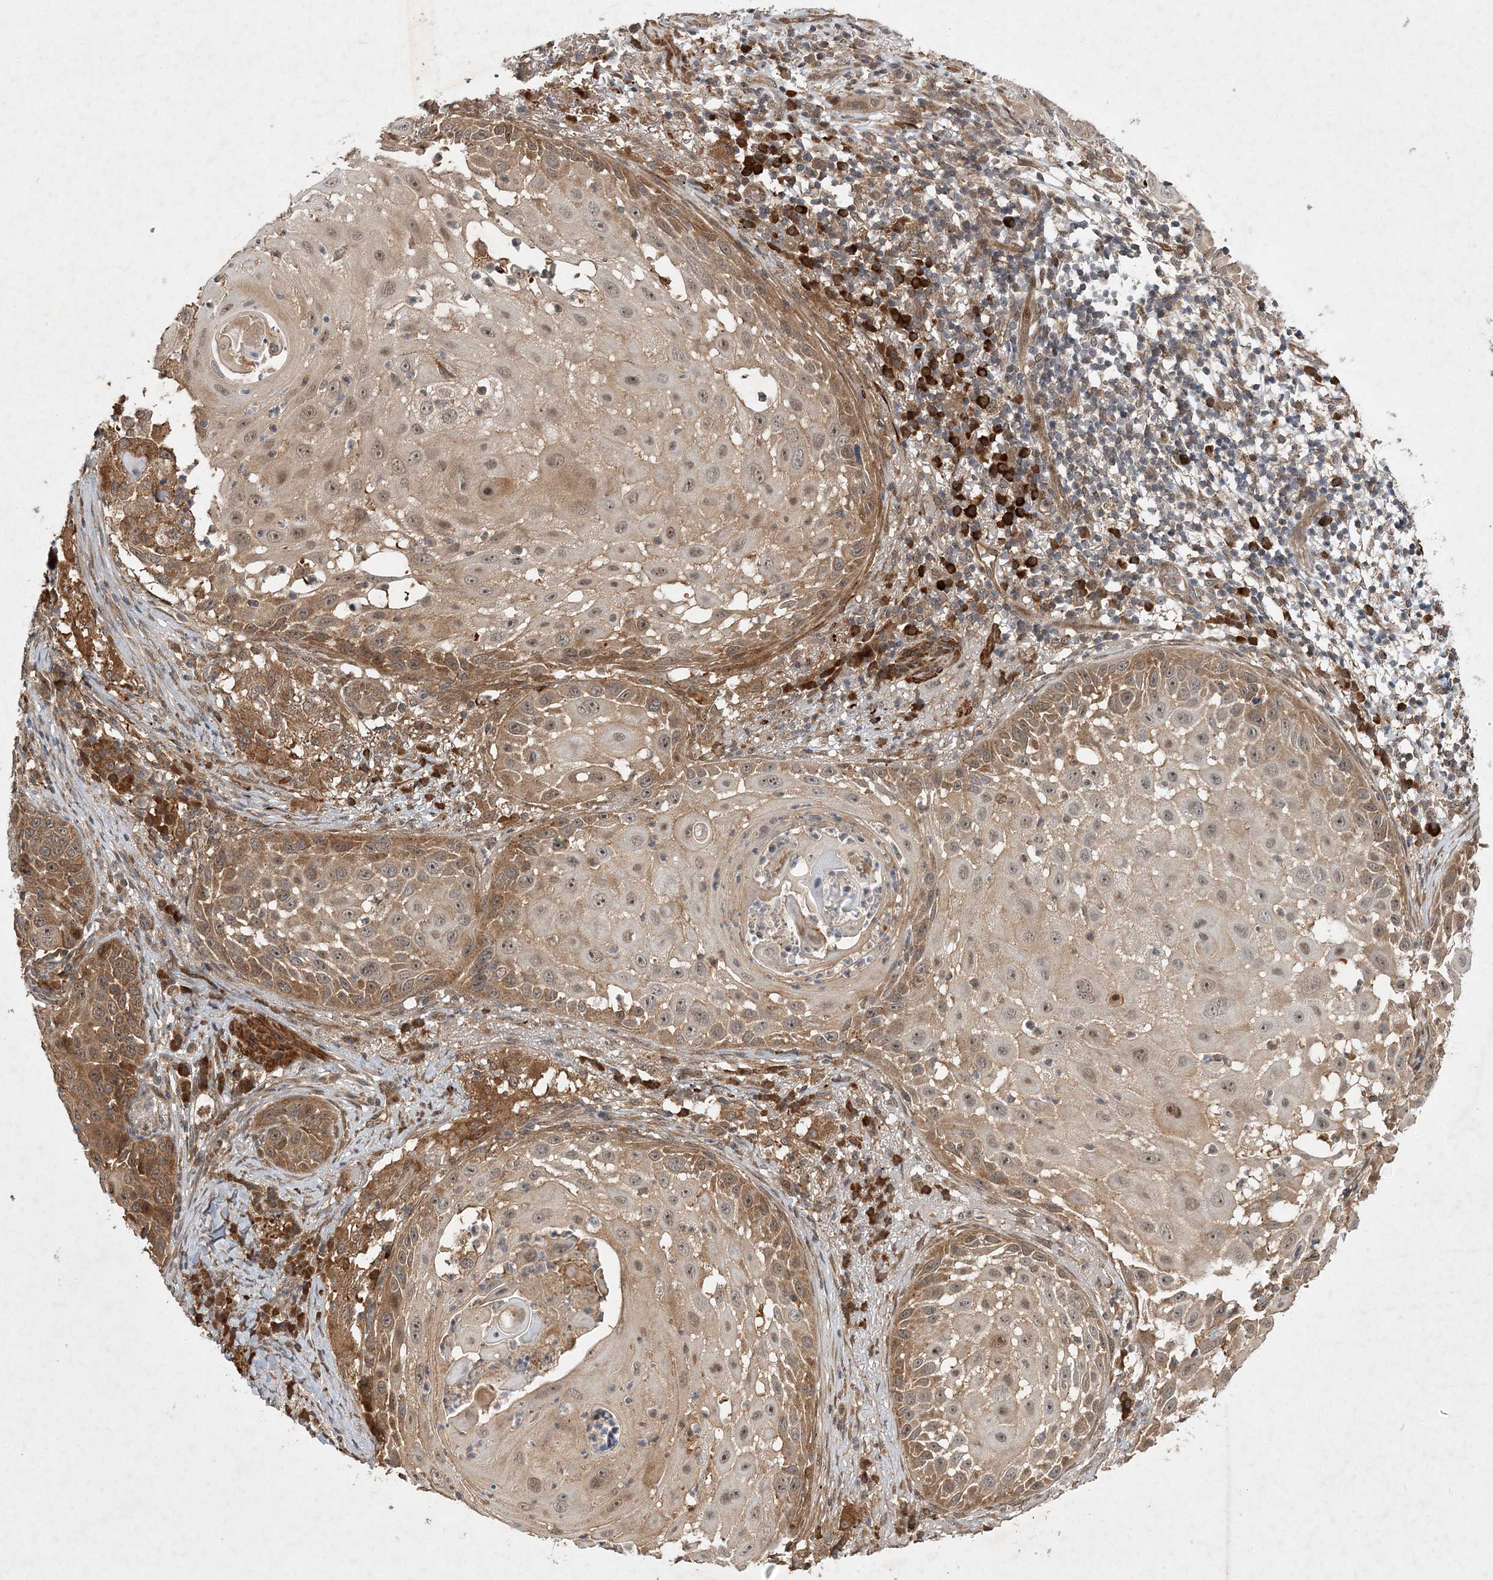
{"staining": {"intensity": "moderate", "quantity": ">75%", "location": "cytoplasmic/membranous"}, "tissue": "skin cancer", "cell_type": "Tumor cells", "image_type": "cancer", "snomed": [{"axis": "morphology", "description": "Squamous cell carcinoma, NOS"}, {"axis": "topography", "description": "Skin"}], "caption": "IHC of human skin cancer reveals medium levels of moderate cytoplasmic/membranous expression in approximately >75% of tumor cells. The staining was performed using DAB (3,3'-diaminobenzidine), with brown indicating positive protein expression. Nuclei are stained blue with hematoxylin.", "gene": "UBTD2", "patient": {"sex": "female", "age": 44}}